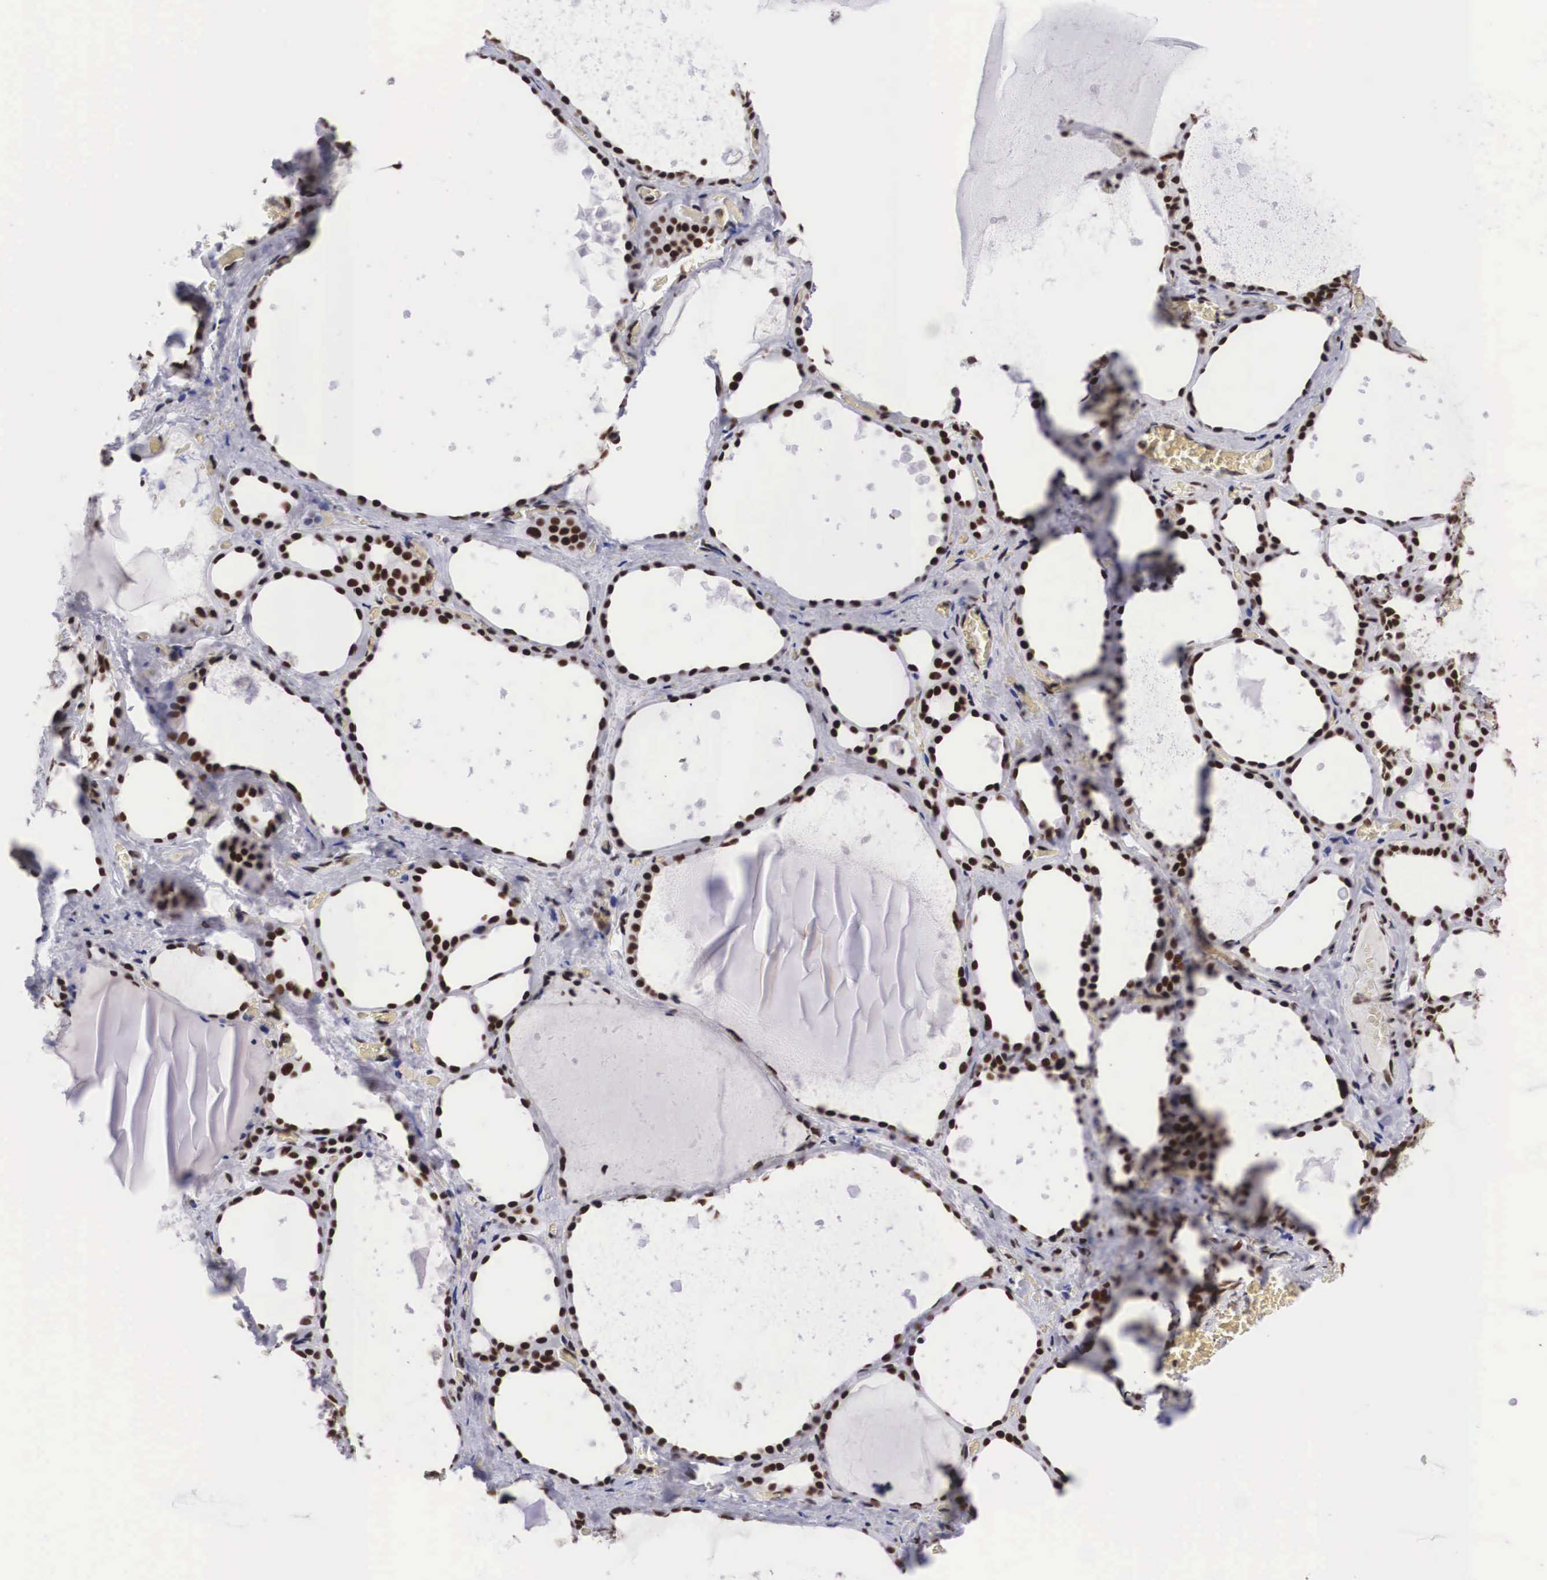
{"staining": {"intensity": "strong", "quantity": ">75%", "location": "nuclear"}, "tissue": "thyroid gland", "cell_type": "Glandular cells", "image_type": "normal", "snomed": [{"axis": "morphology", "description": "Normal tissue, NOS"}, {"axis": "topography", "description": "Thyroid gland"}], "caption": "The photomicrograph reveals immunohistochemical staining of benign thyroid gland. There is strong nuclear expression is present in approximately >75% of glandular cells.", "gene": "SF3A1", "patient": {"sex": "male", "age": 76}}